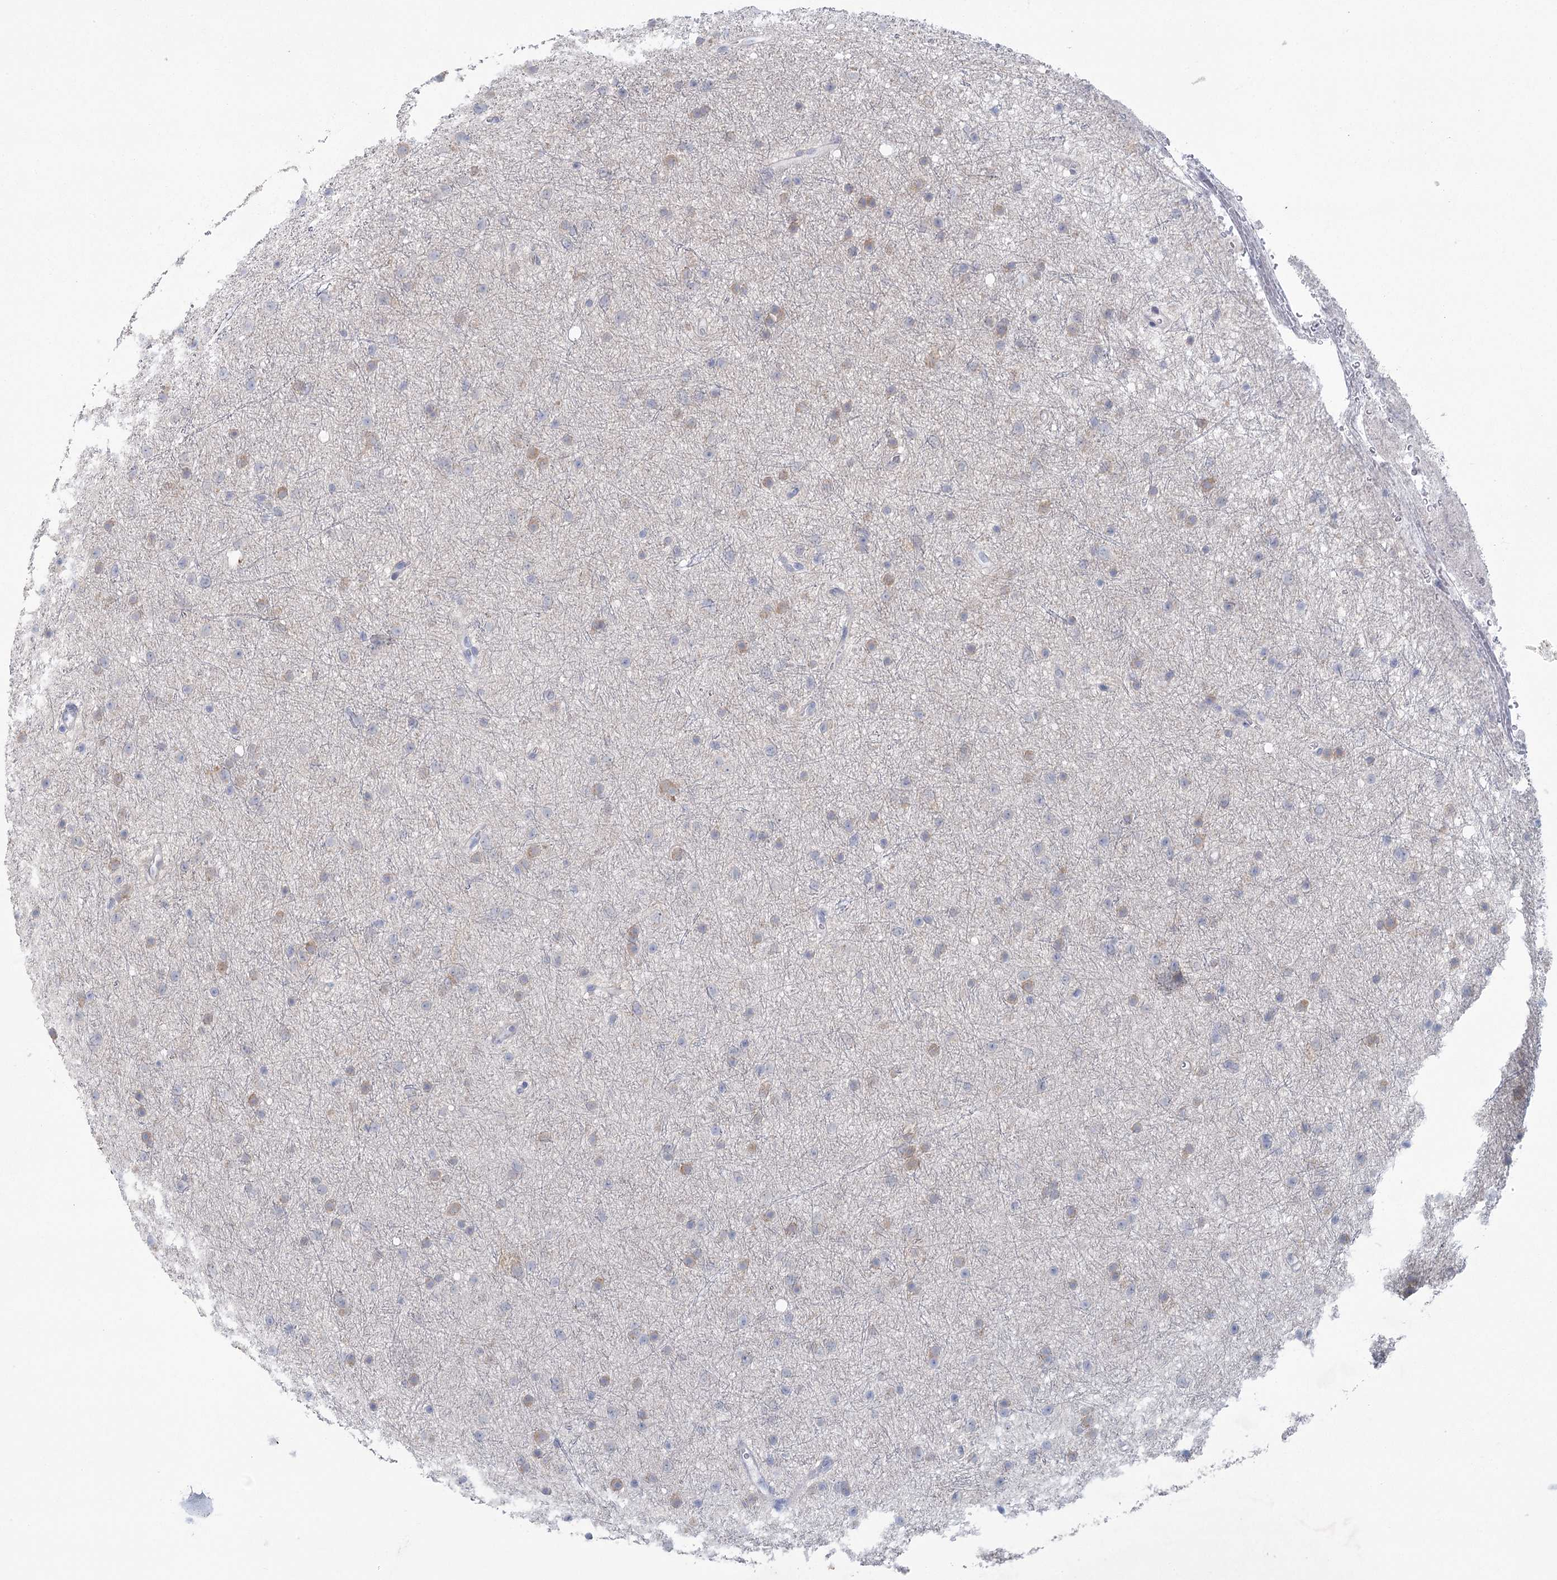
{"staining": {"intensity": "weak", "quantity": "25%-75%", "location": "cytoplasmic/membranous"}, "tissue": "glioma", "cell_type": "Tumor cells", "image_type": "cancer", "snomed": [{"axis": "morphology", "description": "Glioma, malignant, Low grade"}, {"axis": "topography", "description": "Cerebral cortex"}], "caption": "Glioma stained with DAB immunohistochemistry demonstrates low levels of weak cytoplasmic/membranous staining in about 25%-75% of tumor cells.", "gene": "CCDC88A", "patient": {"sex": "female", "age": 39}}